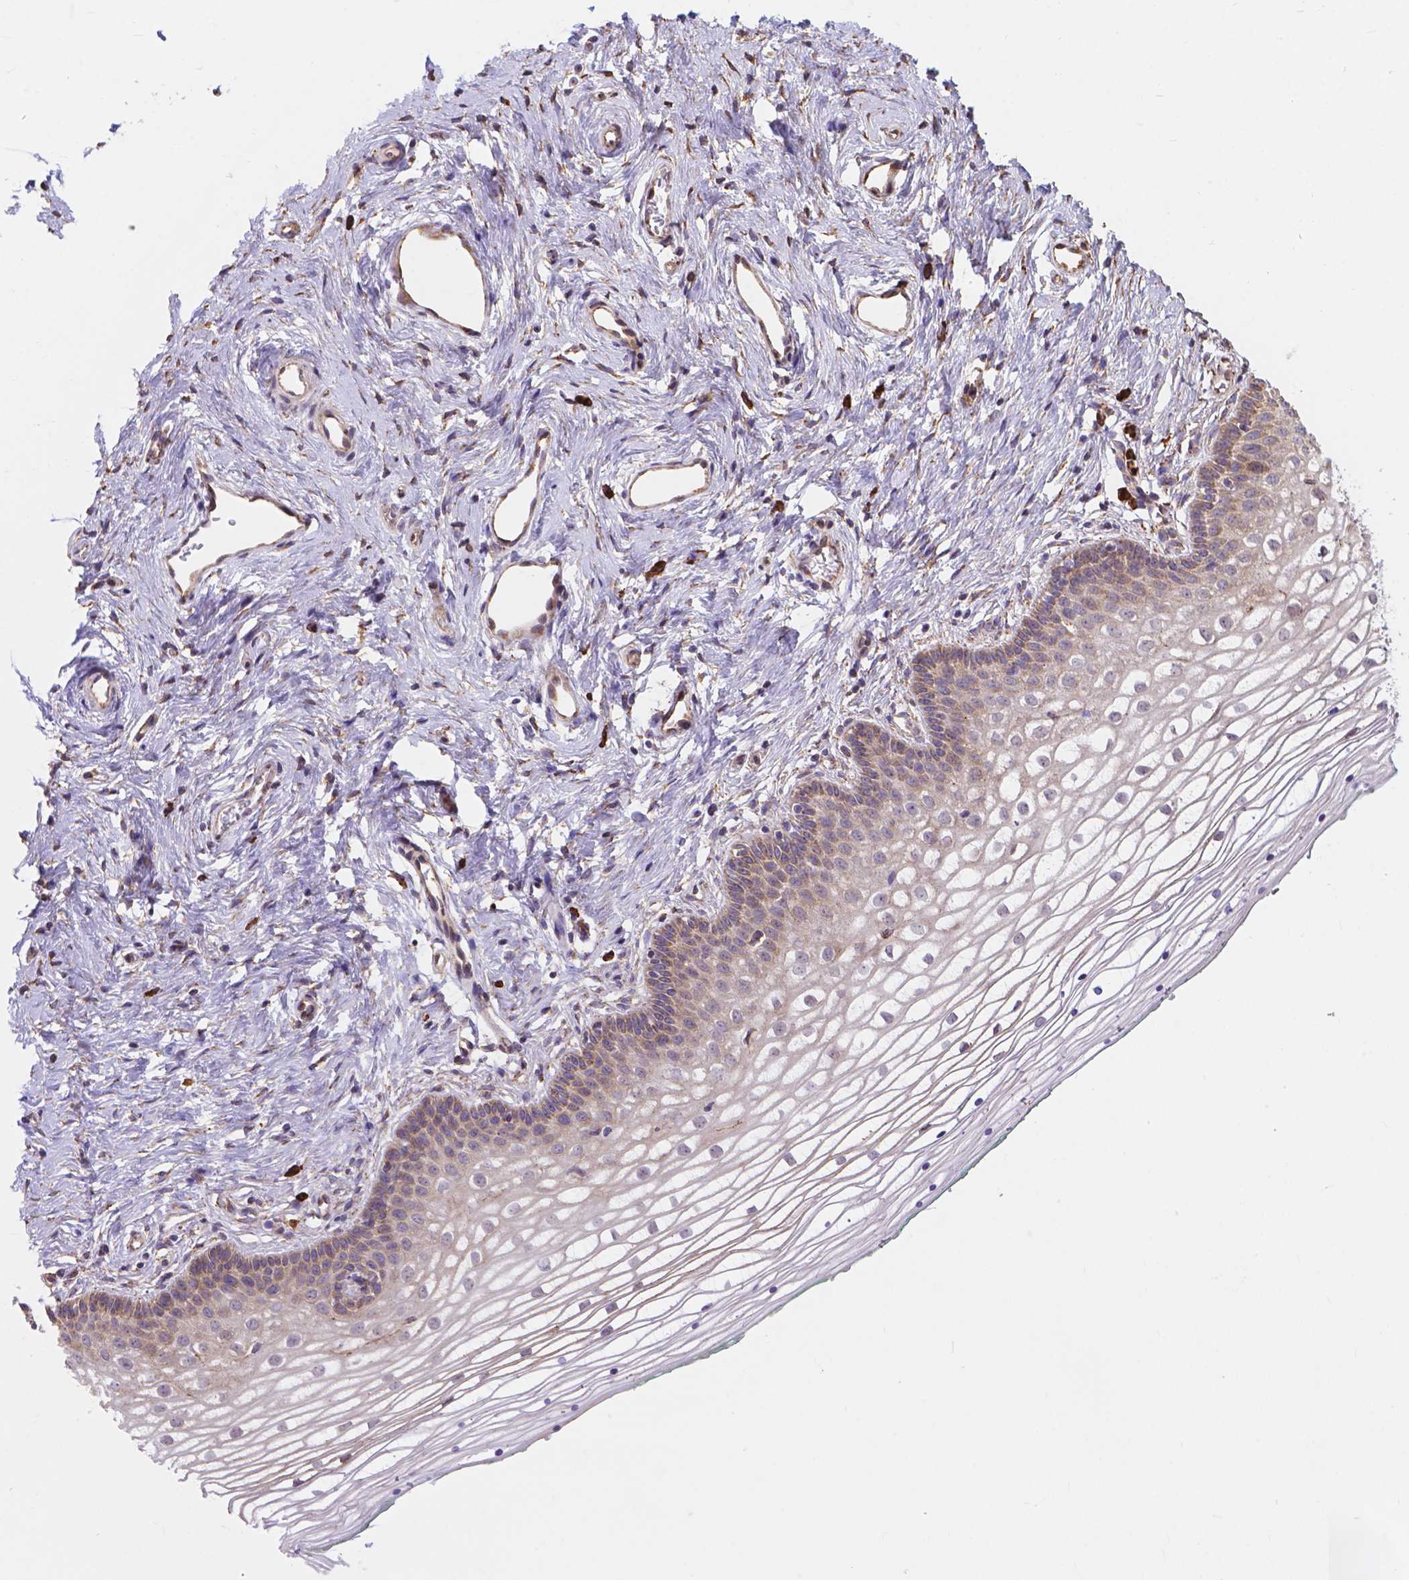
{"staining": {"intensity": "weak", "quantity": "<25%", "location": "cytoplasmic/membranous"}, "tissue": "vagina", "cell_type": "Squamous epithelial cells", "image_type": "normal", "snomed": [{"axis": "morphology", "description": "Normal tissue, NOS"}, {"axis": "topography", "description": "Vagina"}], "caption": "This is a photomicrograph of immunohistochemistry staining of normal vagina, which shows no staining in squamous epithelial cells.", "gene": "IPO11", "patient": {"sex": "female", "age": 36}}